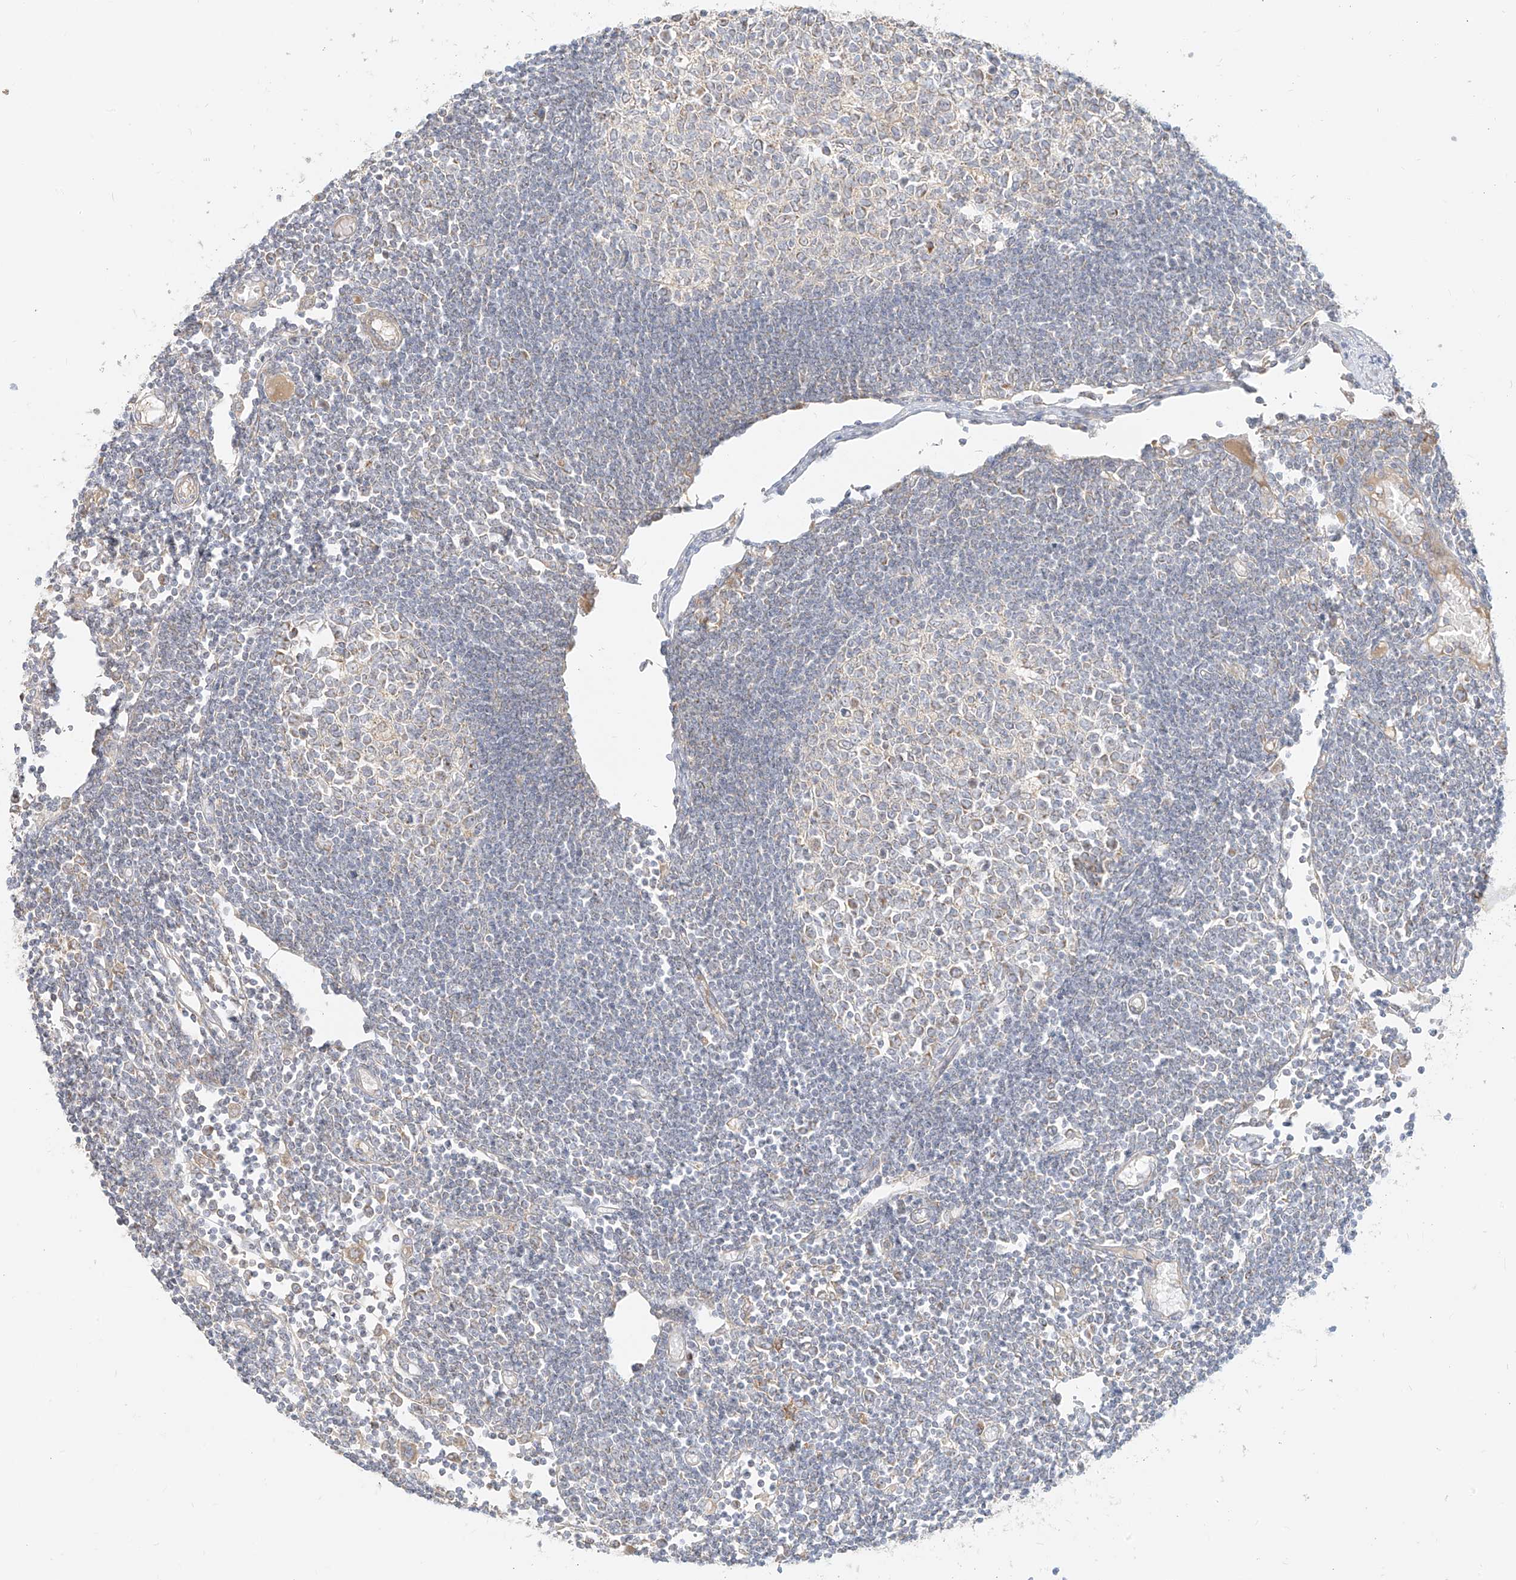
{"staining": {"intensity": "weak", "quantity": "<25%", "location": "cytoplasmic/membranous"}, "tissue": "lymph node", "cell_type": "Germinal center cells", "image_type": "normal", "snomed": [{"axis": "morphology", "description": "Normal tissue, NOS"}, {"axis": "topography", "description": "Lymph node"}], "caption": "Protein analysis of unremarkable lymph node reveals no significant expression in germinal center cells. (DAB immunohistochemistry (IHC) visualized using brightfield microscopy, high magnification).", "gene": "ZIM3", "patient": {"sex": "female", "age": 11}}